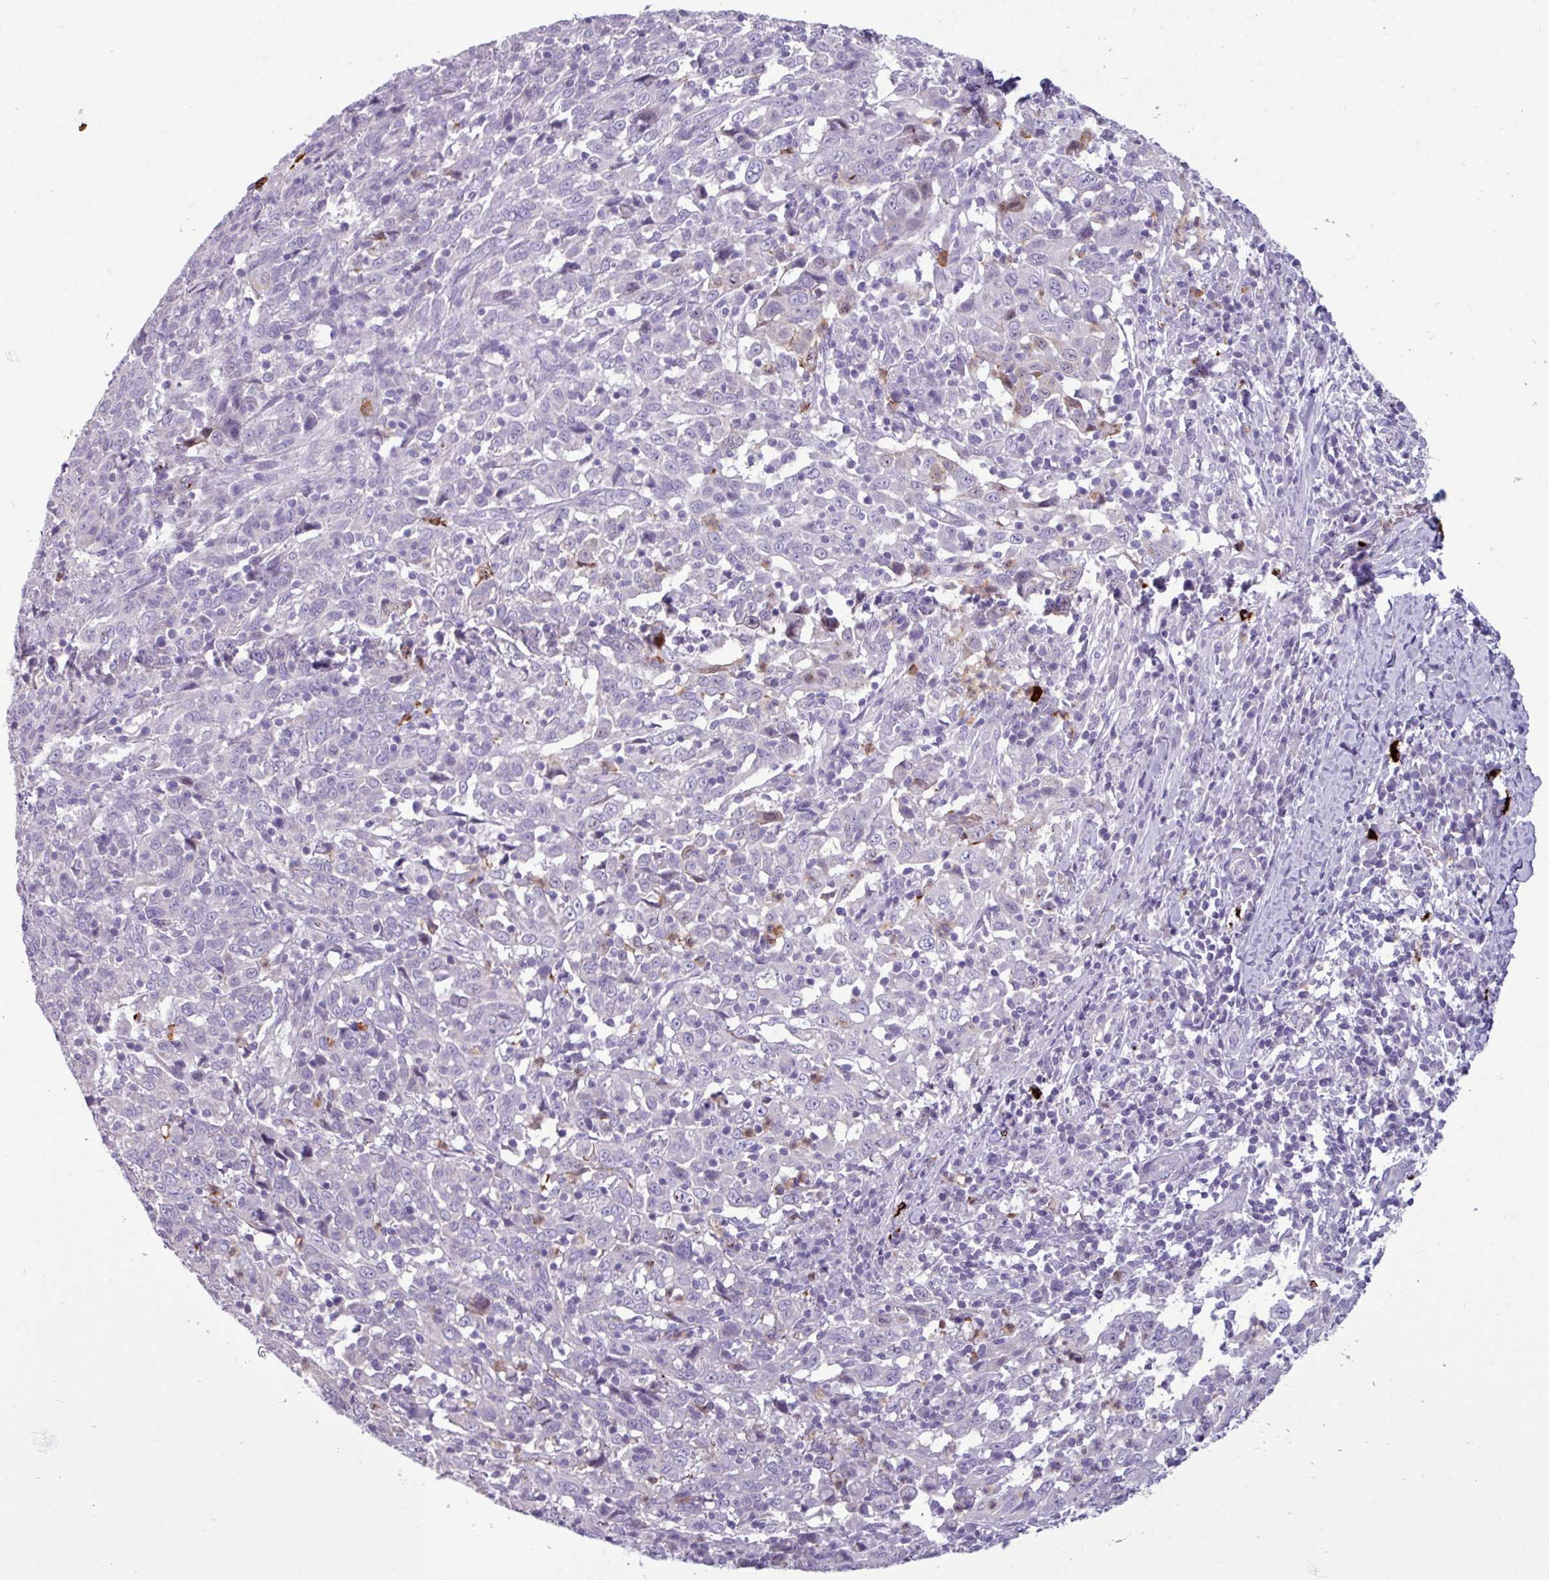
{"staining": {"intensity": "negative", "quantity": "none", "location": "none"}, "tissue": "cervical cancer", "cell_type": "Tumor cells", "image_type": "cancer", "snomed": [{"axis": "morphology", "description": "Squamous cell carcinoma, NOS"}, {"axis": "topography", "description": "Cervix"}], "caption": "Immunohistochemistry histopathology image of neoplastic tissue: cervical squamous cell carcinoma stained with DAB (3,3'-diaminobenzidine) exhibits no significant protein staining in tumor cells.", "gene": "TRIM39", "patient": {"sex": "female", "age": 46}}